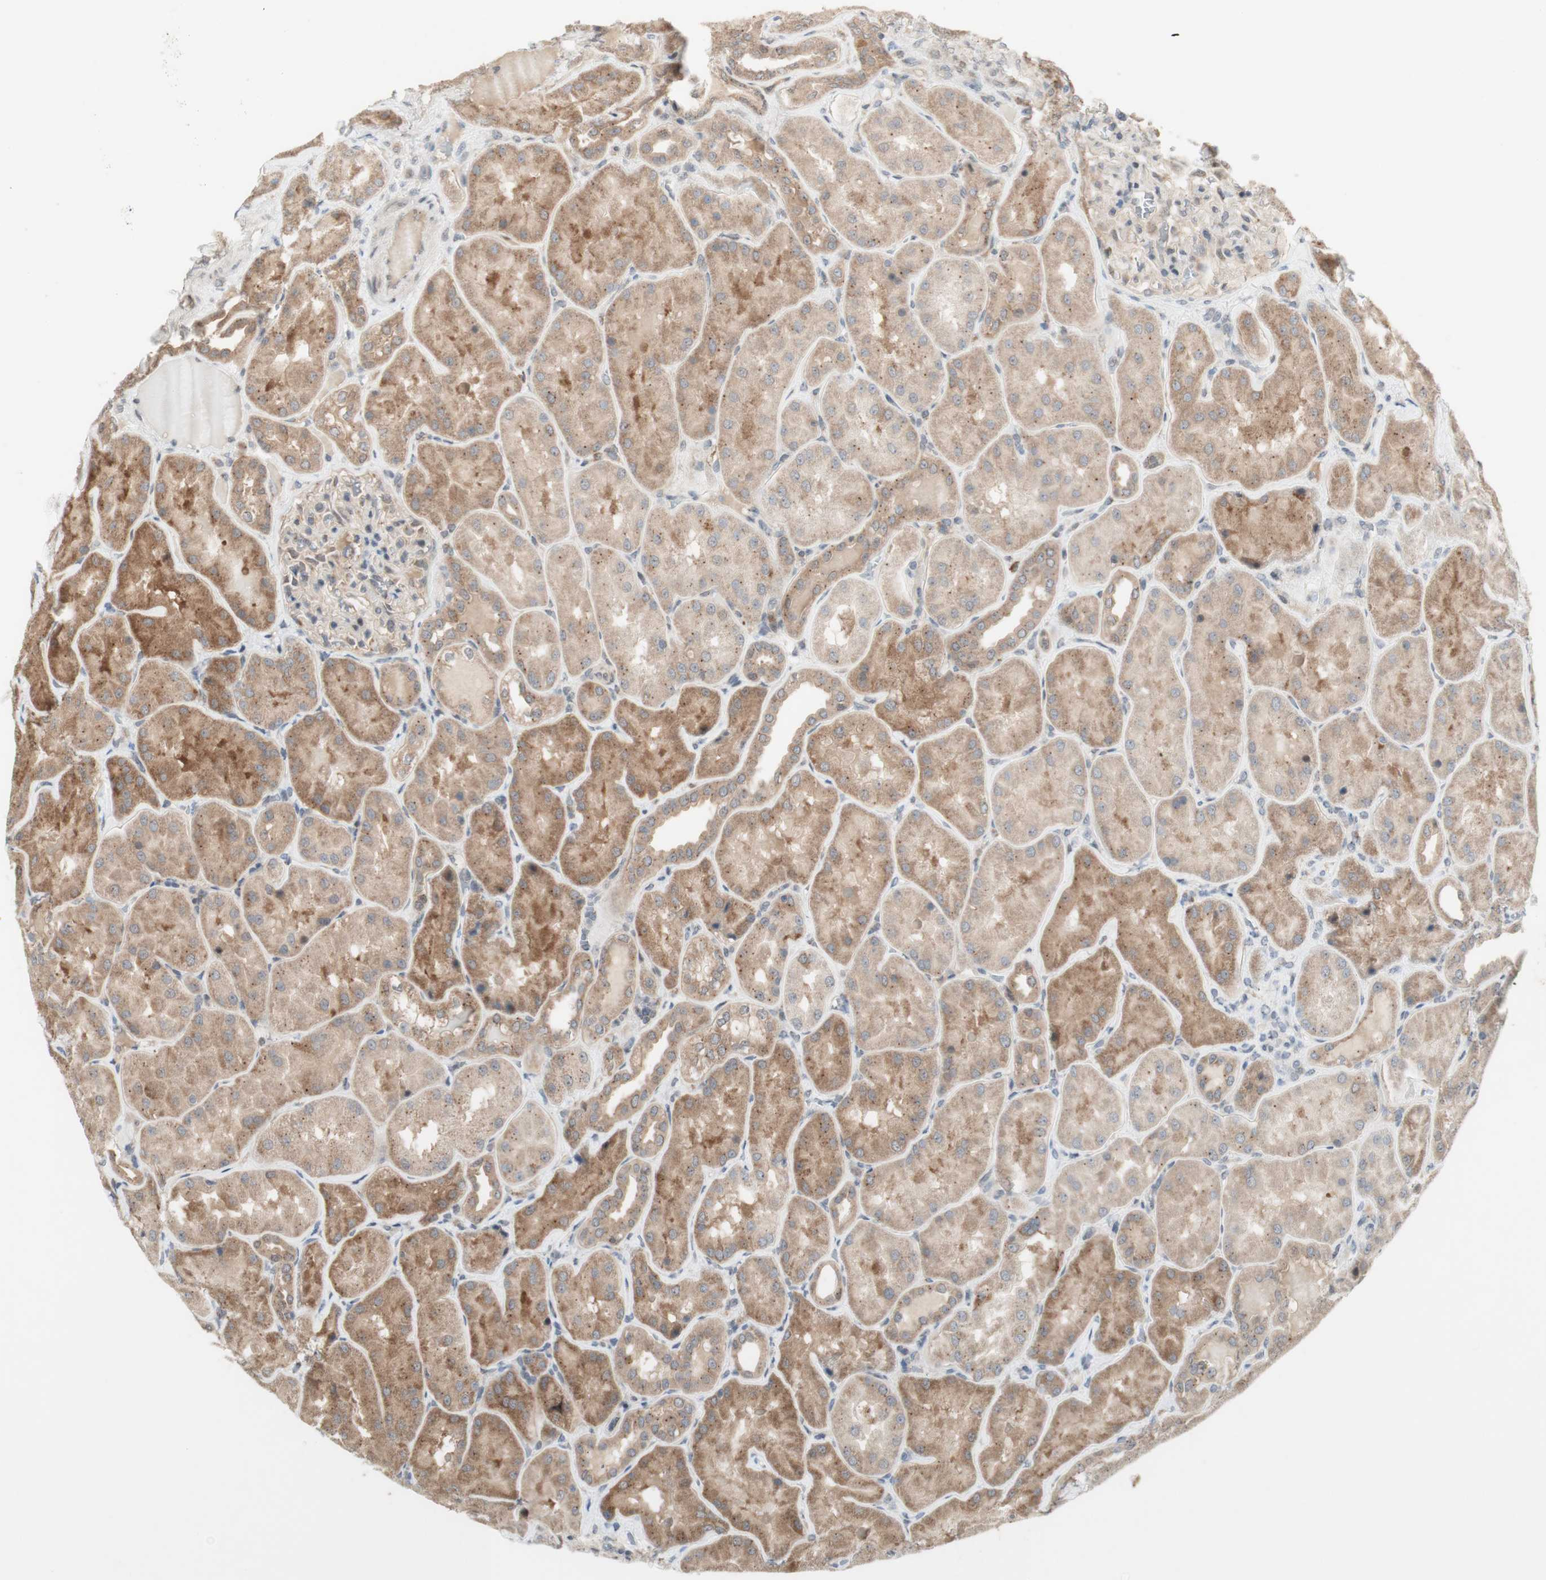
{"staining": {"intensity": "weak", "quantity": "25%-75%", "location": "cytoplasmic/membranous"}, "tissue": "kidney", "cell_type": "Cells in glomeruli", "image_type": "normal", "snomed": [{"axis": "morphology", "description": "Normal tissue, NOS"}, {"axis": "topography", "description": "Kidney"}], "caption": "Brown immunohistochemical staining in normal human kidney demonstrates weak cytoplasmic/membranous staining in about 25%-75% of cells in glomeruli.", "gene": "CYLD", "patient": {"sex": "female", "age": 56}}